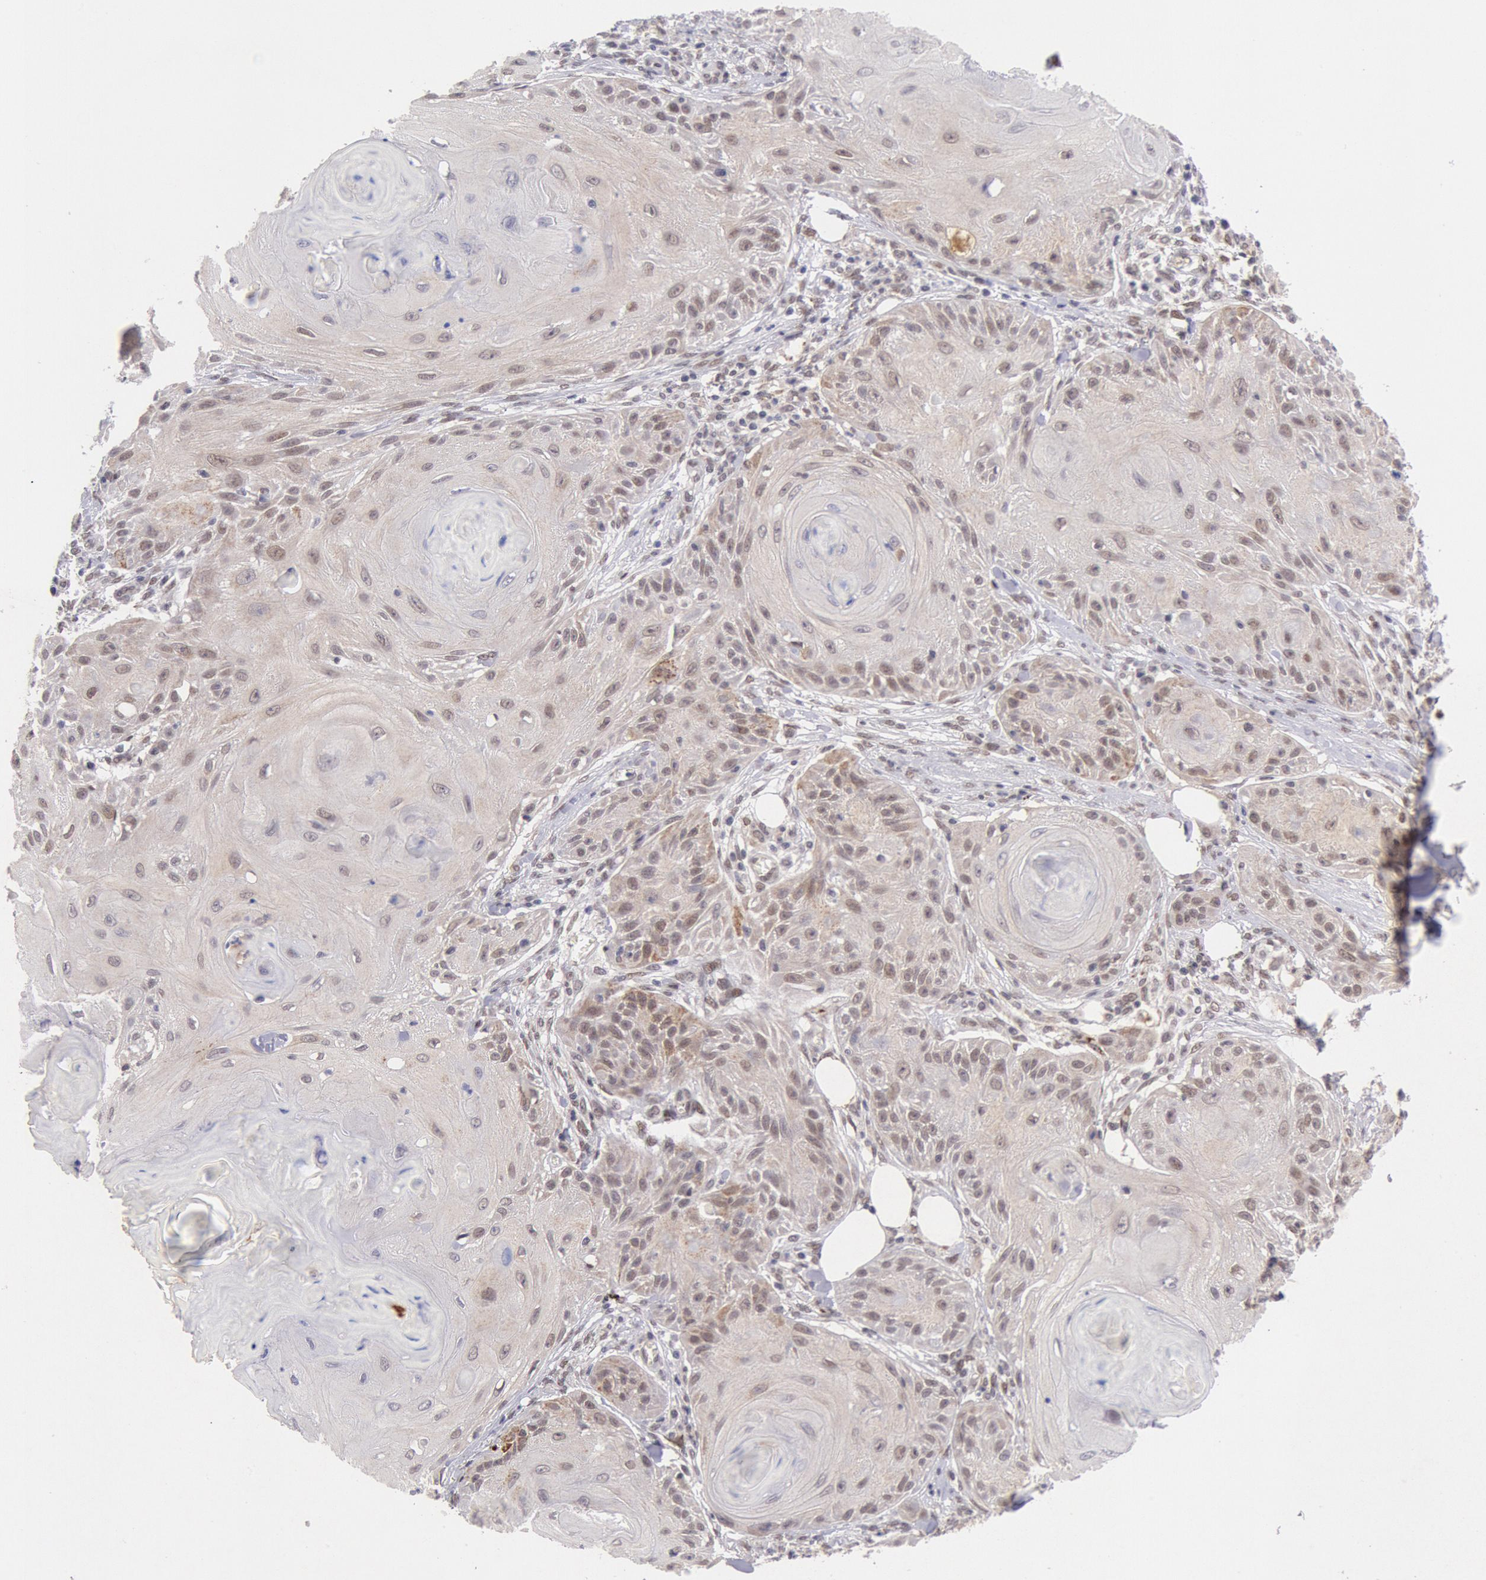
{"staining": {"intensity": "weak", "quantity": "25%-75%", "location": "nuclear"}, "tissue": "skin cancer", "cell_type": "Tumor cells", "image_type": "cancer", "snomed": [{"axis": "morphology", "description": "Squamous cell carcinoma, NOS"}, {"axis": "topography", "description": "Skin"}], "caption": "Tumor cells show weak nuclear expression in approximately 25%-75% of cells in skin cancer (squamous cell carcinoma).", "gene": "CDKN2B", "patient": {"sex": "female", "age": 88}}